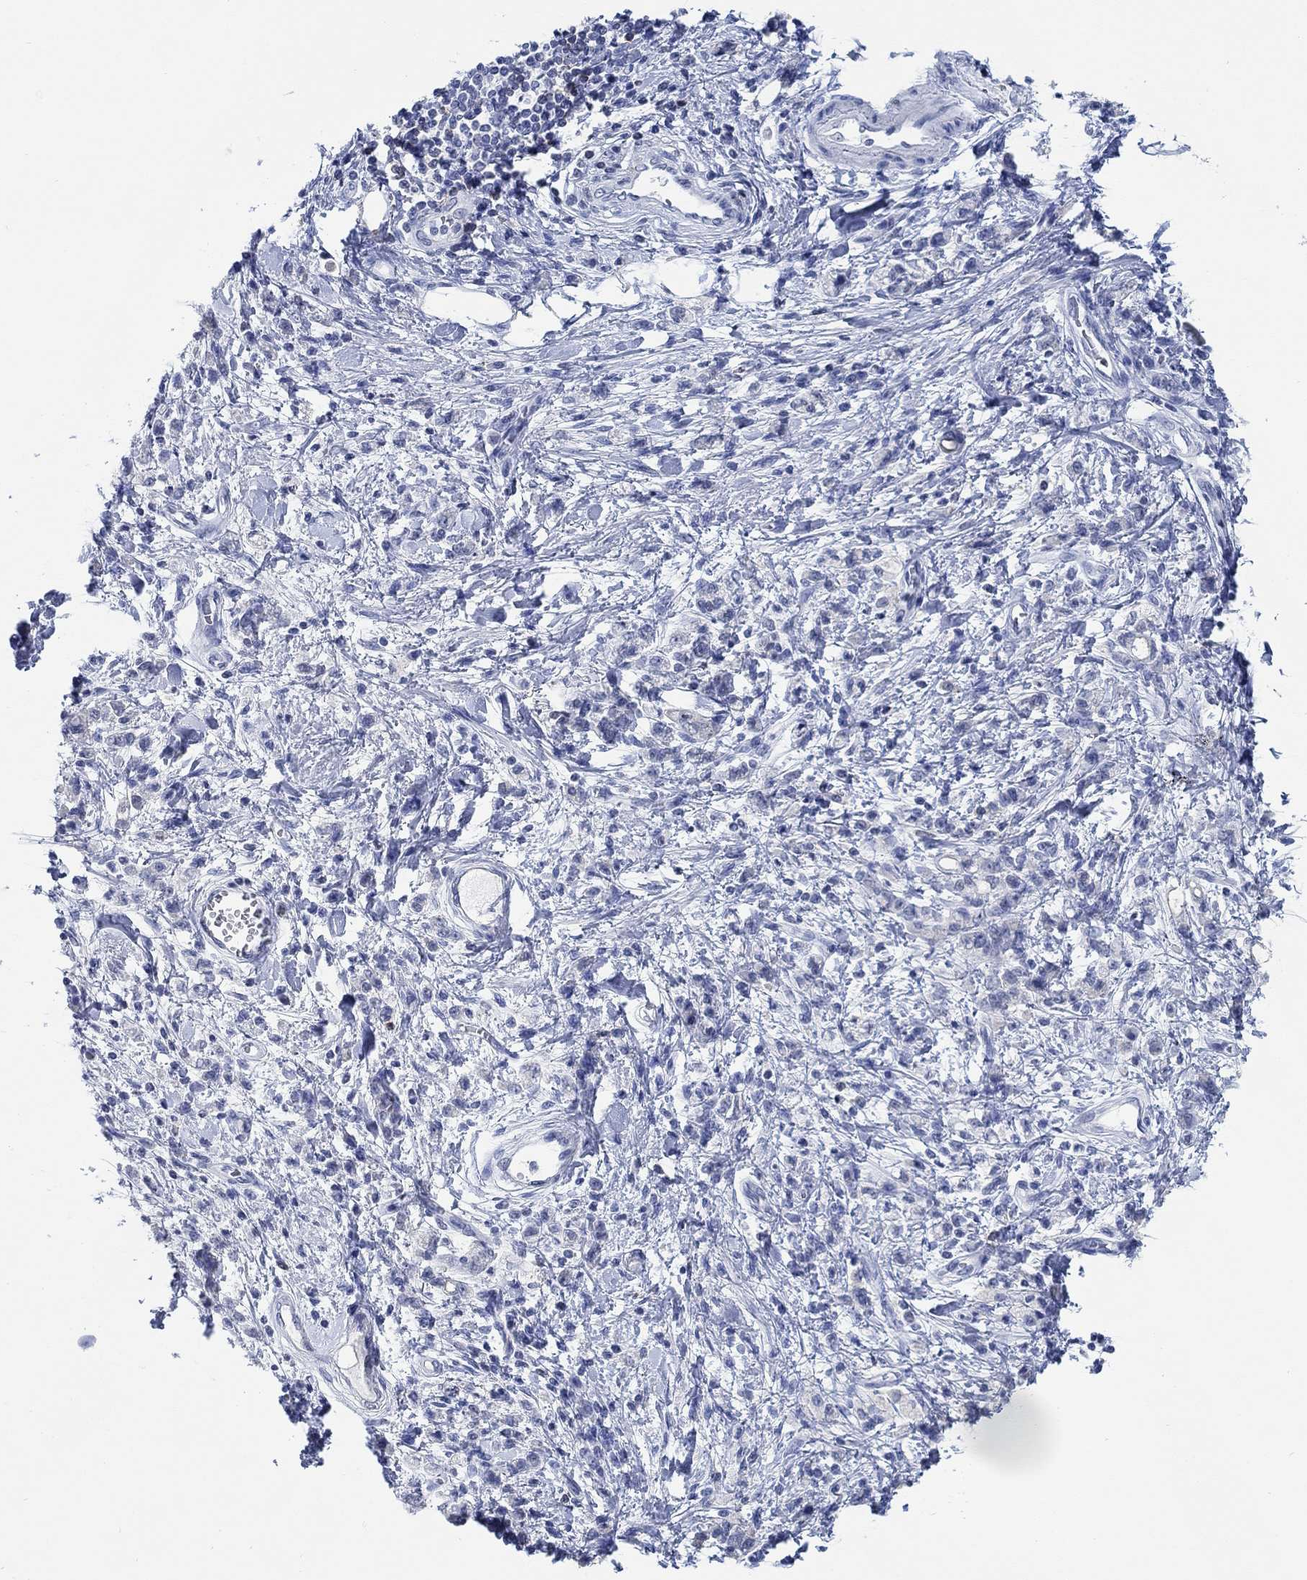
{"staining": {"intensity": "negative", "quantity": "none", "location": "none"}, "tissue": "stomach cancer", "cell_type": "Tumor cells", "image_type": "cancer", "snomed": [{"axis": "morphology", "description": "Adenocarcinoma, NOS"}, {"axis": "topography", "description": "Stomach"}], "caption": "Histopathology image shows no significant protein expression in tumor cells of stomach cancer (adenocarcinoma).", "gene": "PPP1R17", "patient": {"sex": "male", "age": 77}}